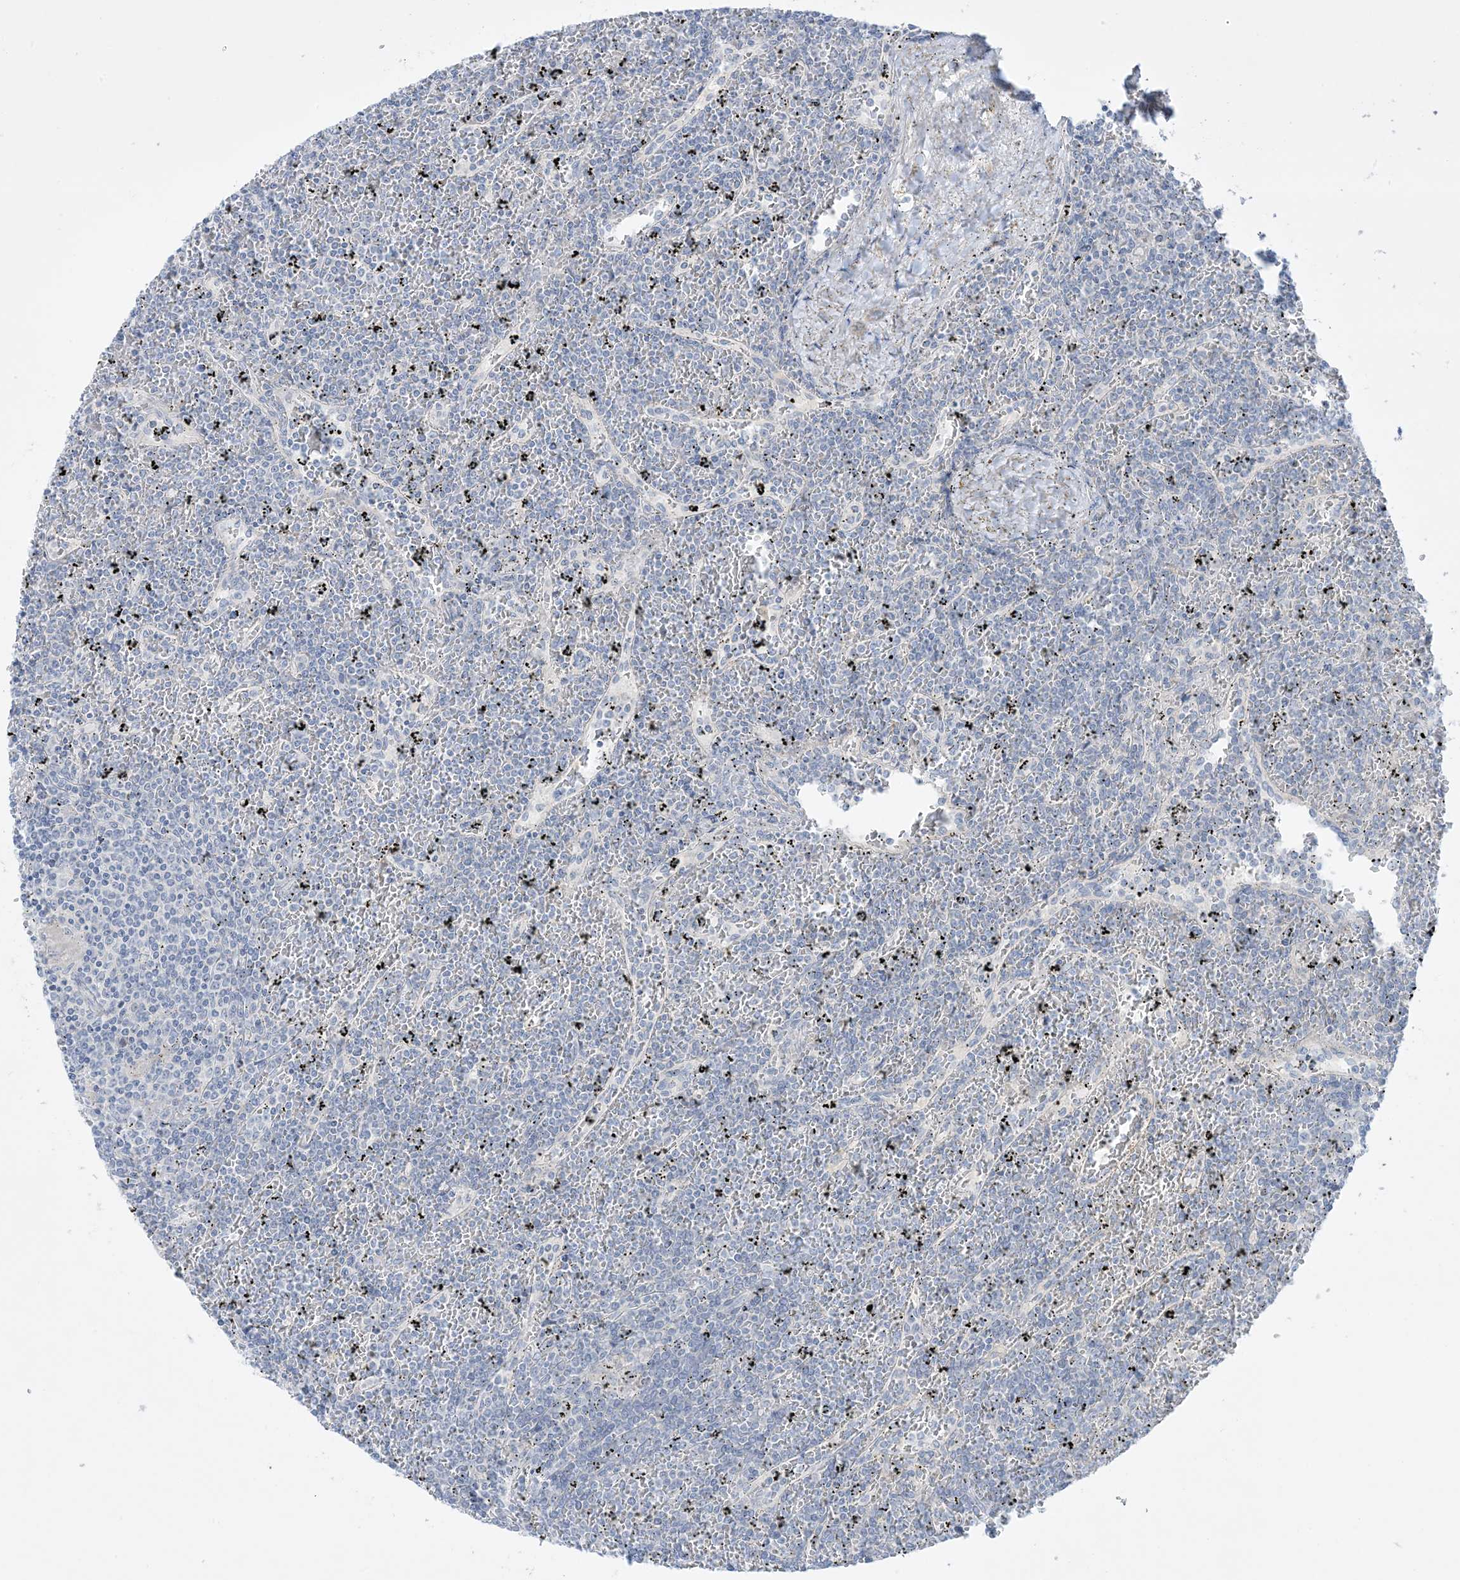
{"staining": {"intensity": "negative", "quantity": "none", "location": "none"}, "tissue": "lymphoma", "cell_type": "Tumor cells", "image_type": "cancer", "snomed": [{"axis": "morphology", "description": "Malignant lymphoma, non-Hodgkin's type, Low grade"}, {"axis": "topography", "description": "Spleen"}], "caption": "Tumor cells are negative for protein expression in human lymphoma.", "gene": "FAM184A", "patient": {"sex": "female", "age": 19}}